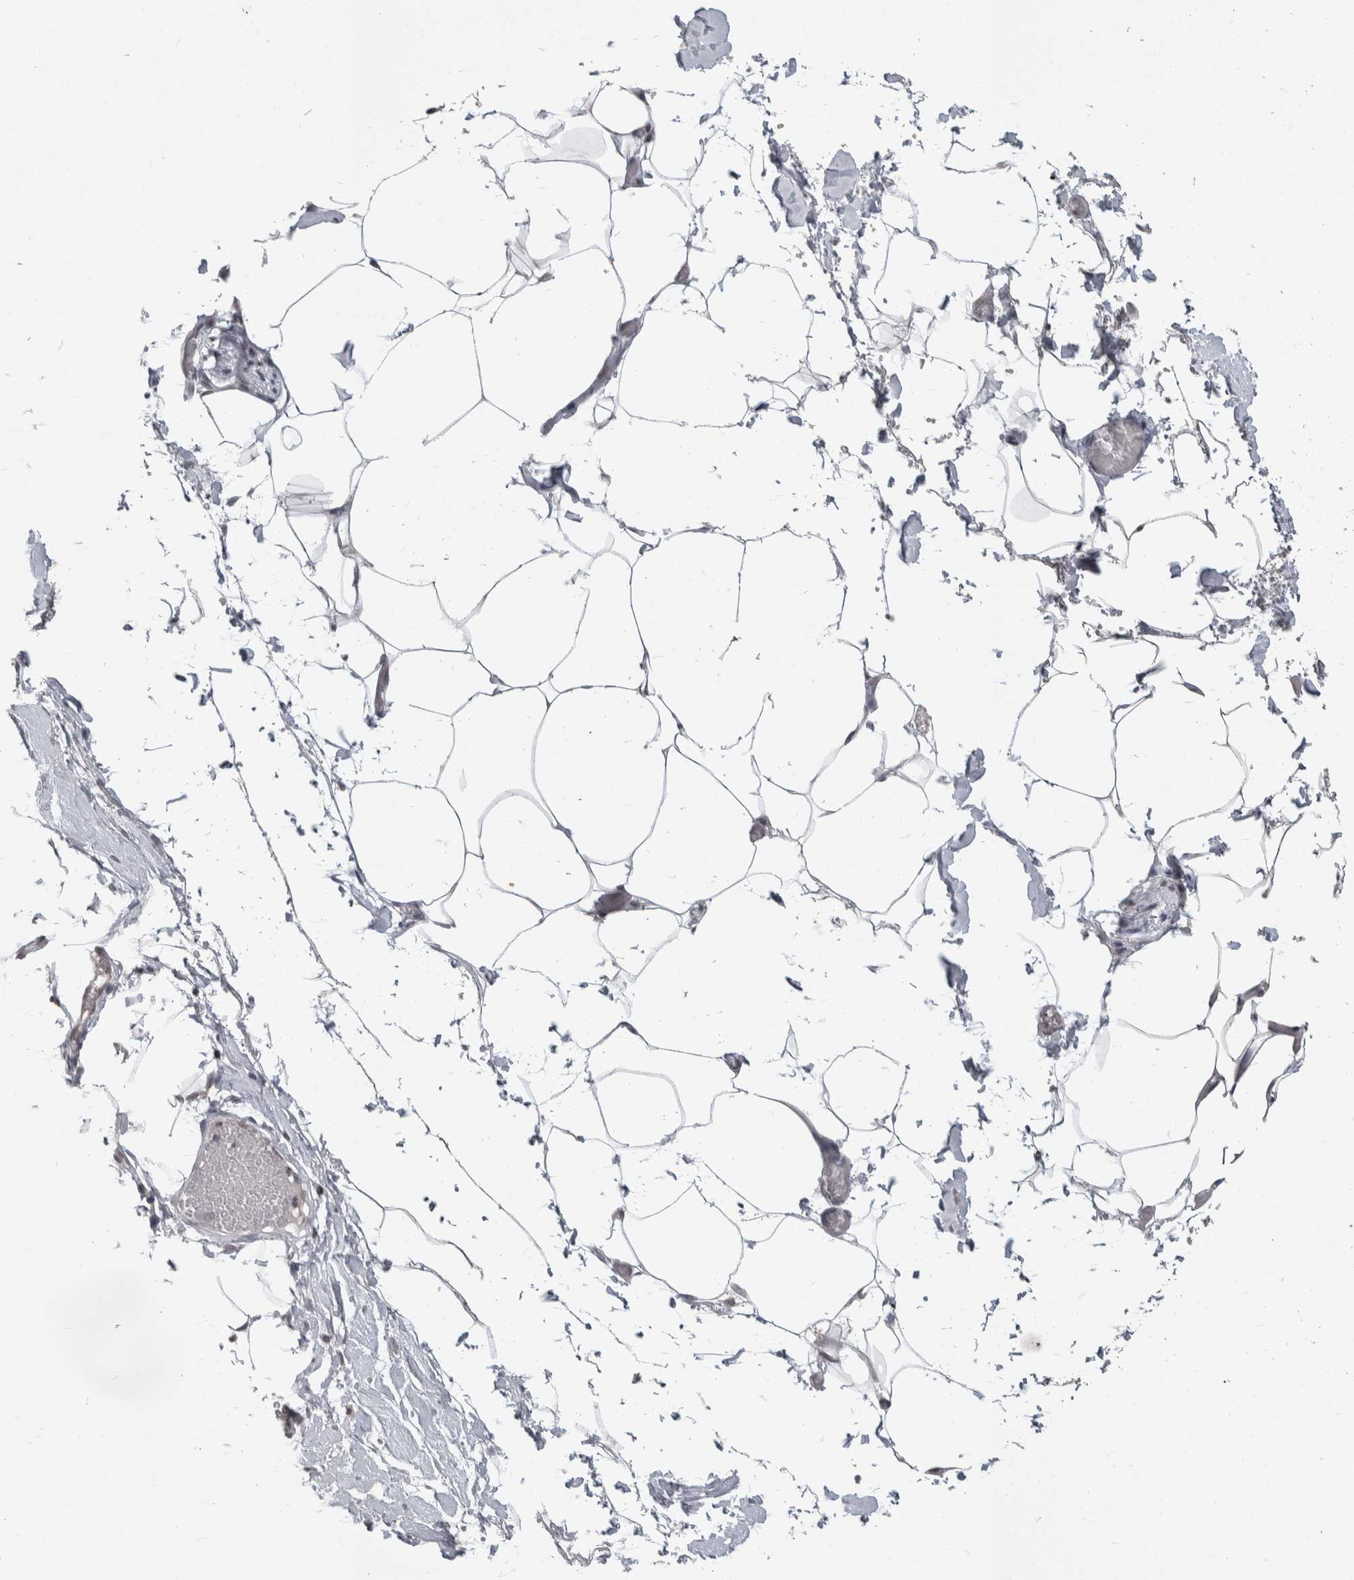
{"staining": {"intensity": "weak", "quantity": "25%-75%", "location": "nuclear"}, "tissue": "adipose tissue", "cell_type": "Adipocytes", "image_type": "normal", "snomed": [{"axis": "morphology", "description": "Normal tissue, NOS"}, {"axis": "morphology", "description": "Adenocarcinoma, NOS"}, {"axis": "topography", "description": "Colon"}, {"axis": "topography", "description": "Peripheral nerve tissue"}], "caption": "A micrograph showing weak nuclear positivity in about 25%-75% of adipocytes in normal adipose tissue, as visualized by brown immunohistochemical staining.", "gene": "ZSCAN21", "patient": {"sex": "male", "age": 14}}